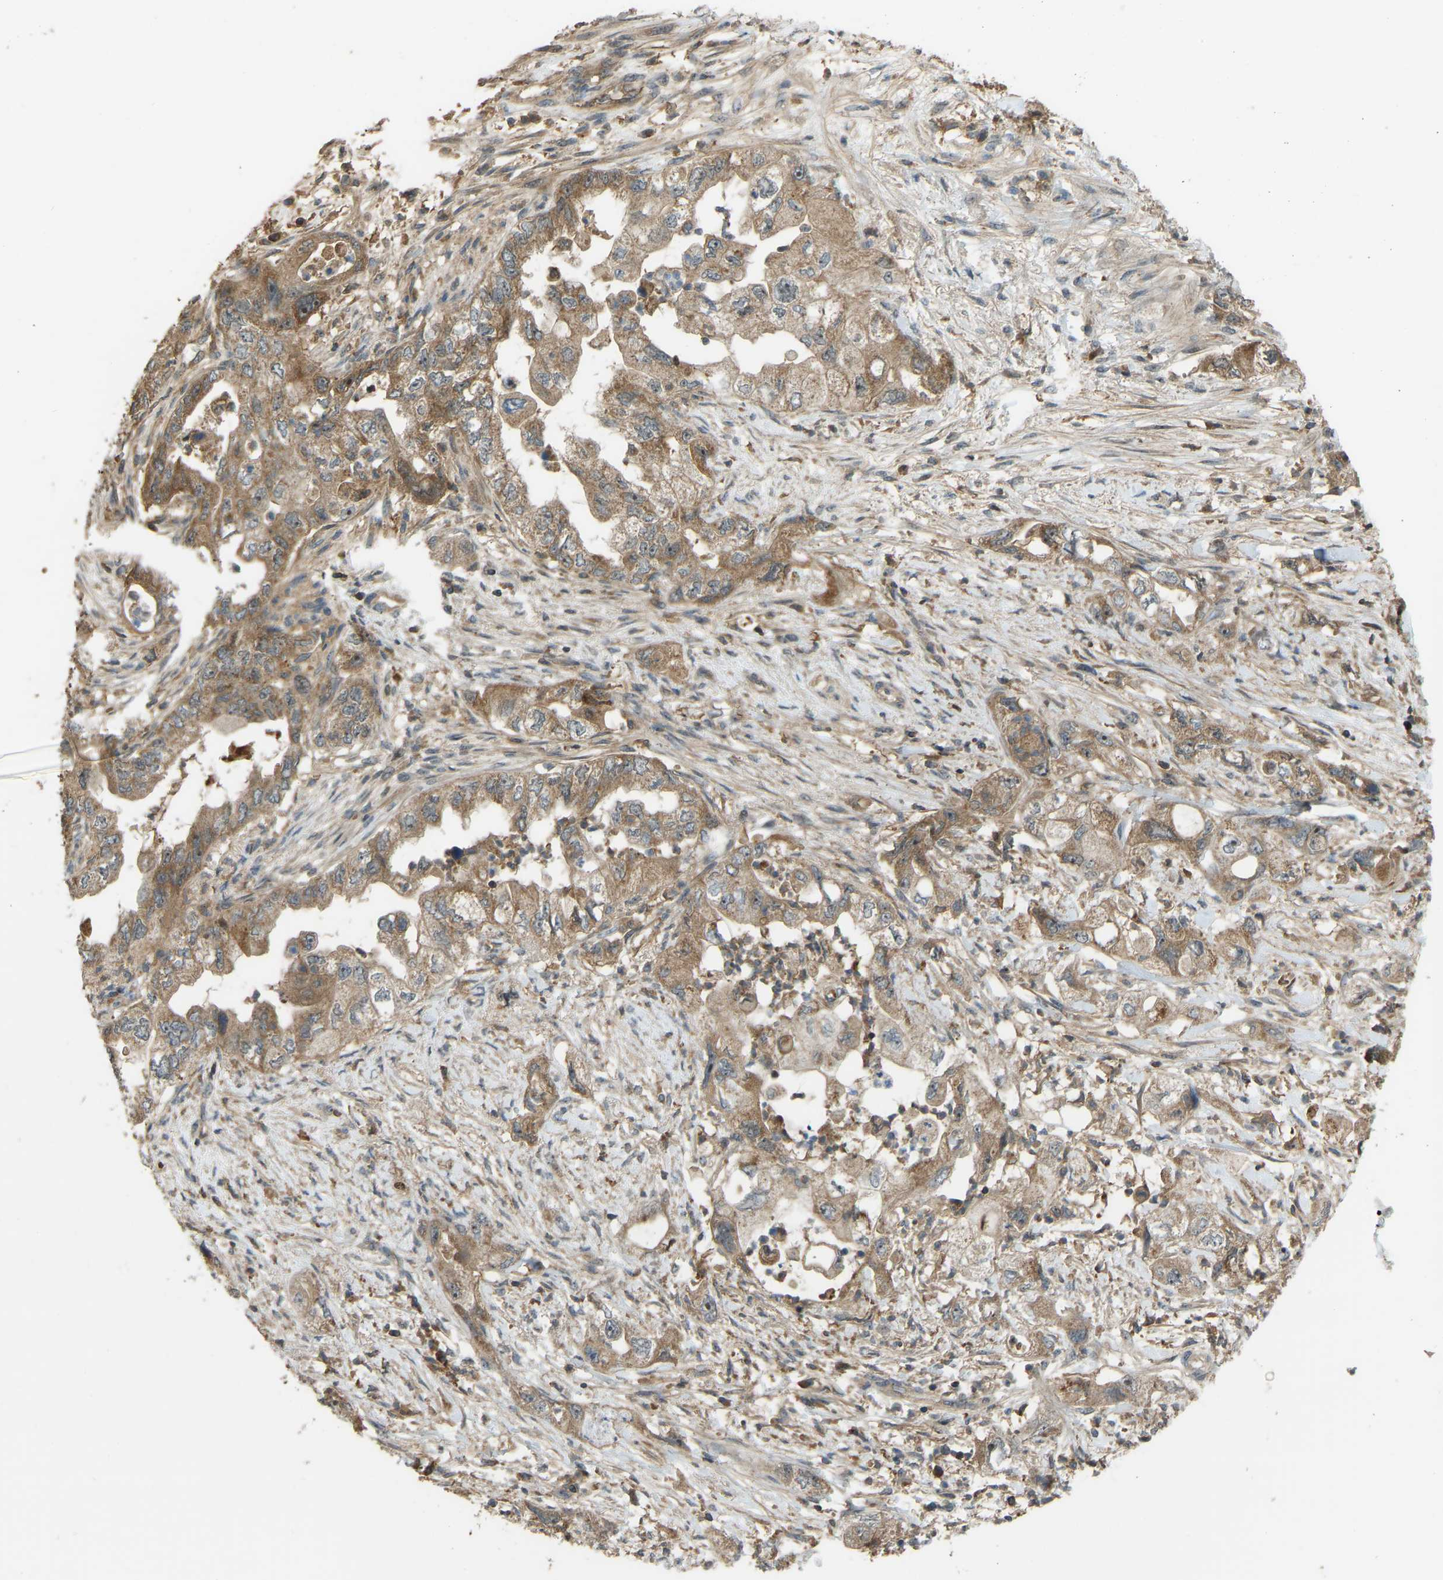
{"staining": {"intensity": "moderate", "quantity": ">75%", "location": "cytoplasmic/membranous"}, "tissue": "pancreatic cancer", "cell_type": "Tumor cells", "image_type": "cancer", "snomed": [{"axis": "morphology", "description": "Adenocarcinoma, NOS"}, {"axis": "topography", "description": "Pancreas"}], "caption": "There is medium levels of moderate cytoplasmic/membranous expression in tumor cells of pancreatic adenocarcinoma, as demonstrated by immunohistochemical staining (brown color).", "gene": "ZNF71", "patient": {"sex": "female", "age": 73}}